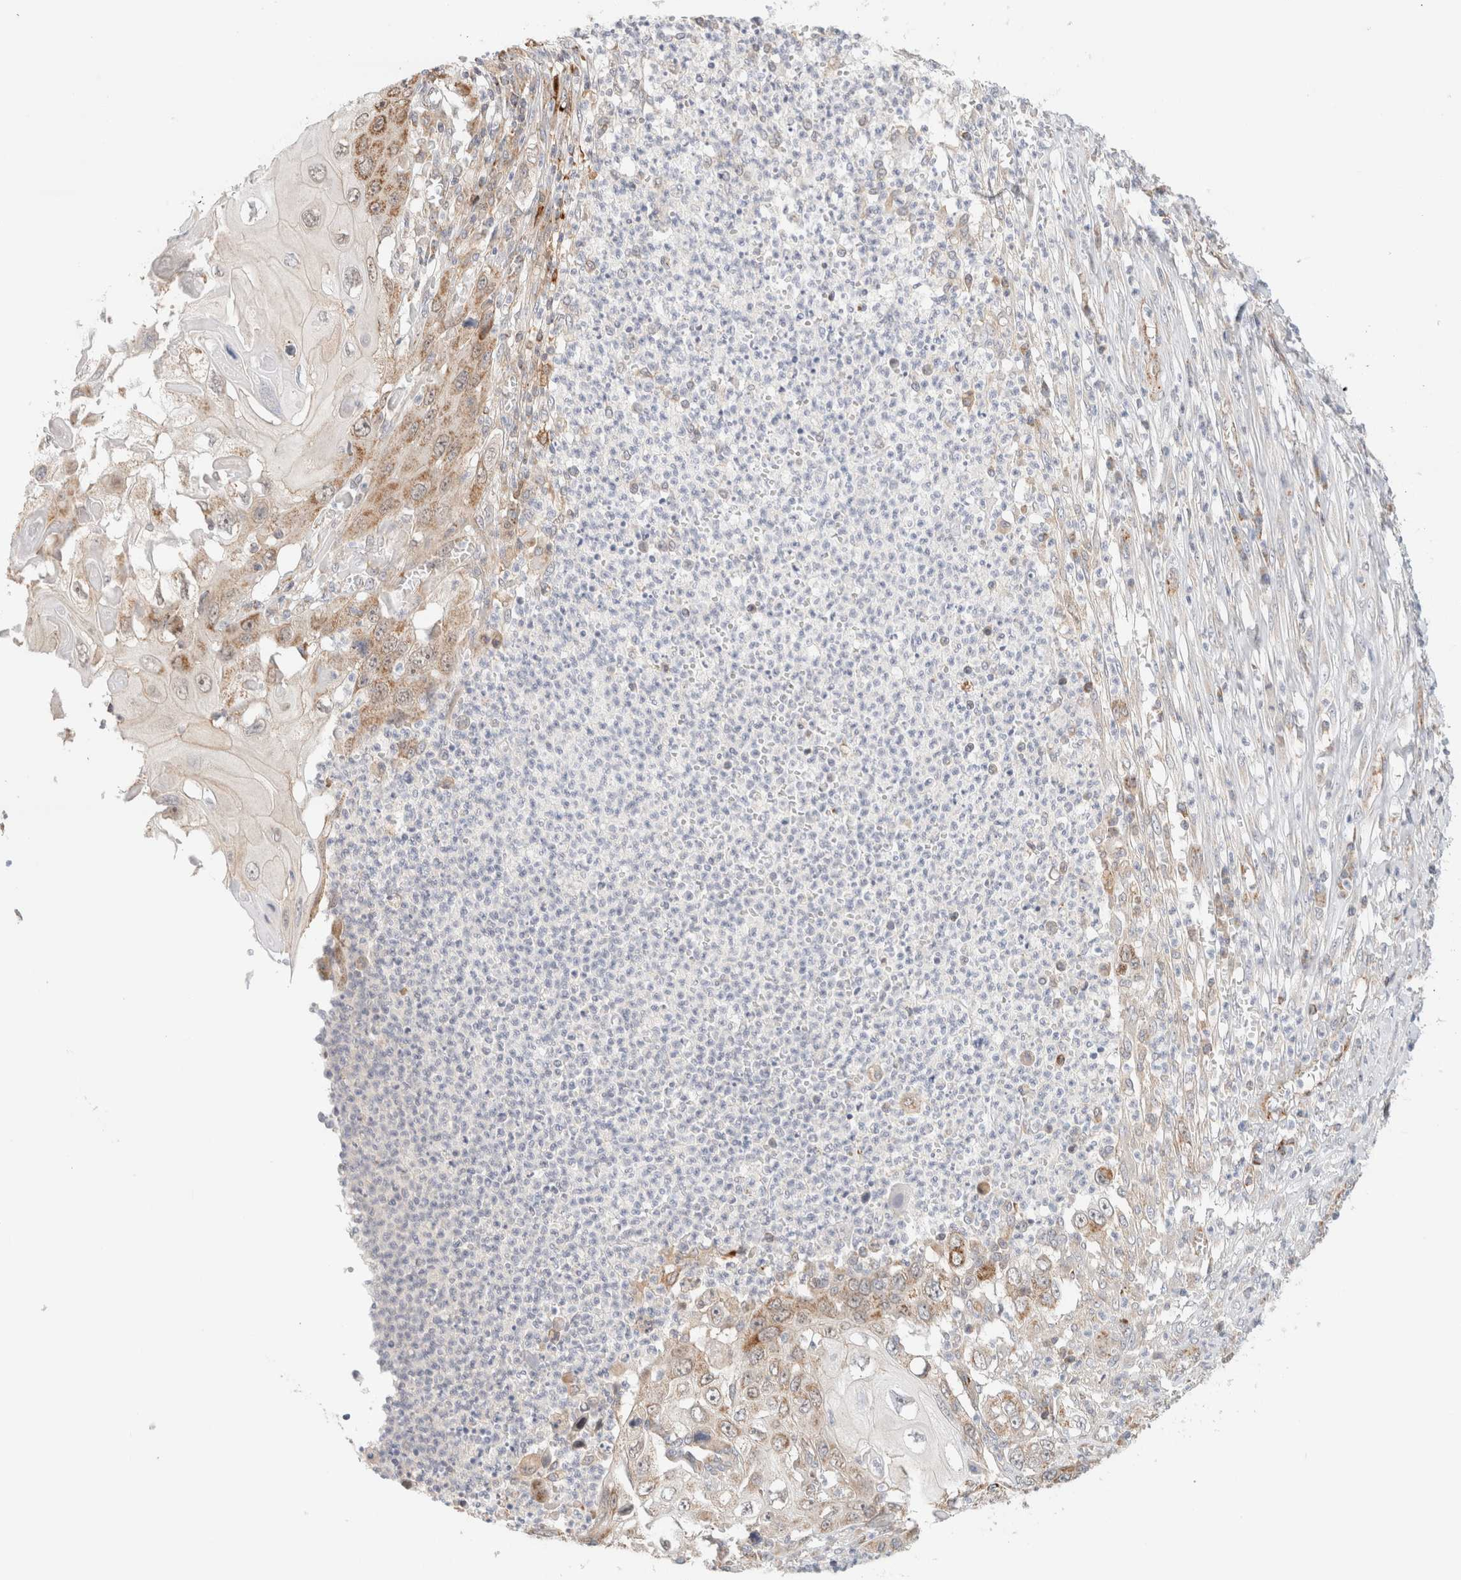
{"staining": {"intensity": "strong", "quantity": "25%-75%", "location": "cytoplasmic/membranous"}, "tissue": "skin cancer", "cell_type": "Tumor cells", "image_type": "cancer", "snomed": [{"axis": "morphology", "description": "Squamous cell carcinoma, NOS"}, {"axis": "topography", "description": "Skin"}], "caption": "The micrograph displays staining of skin squamous cell carcinoma, revealing strong cytoplasmic/membranous protein positivity (brown color) within tumor cells. Ihc stains the protein in brown and the nuclei are stained blue.", "gene": "MRM3", "patient": {"sex": "male", "age": 55}}